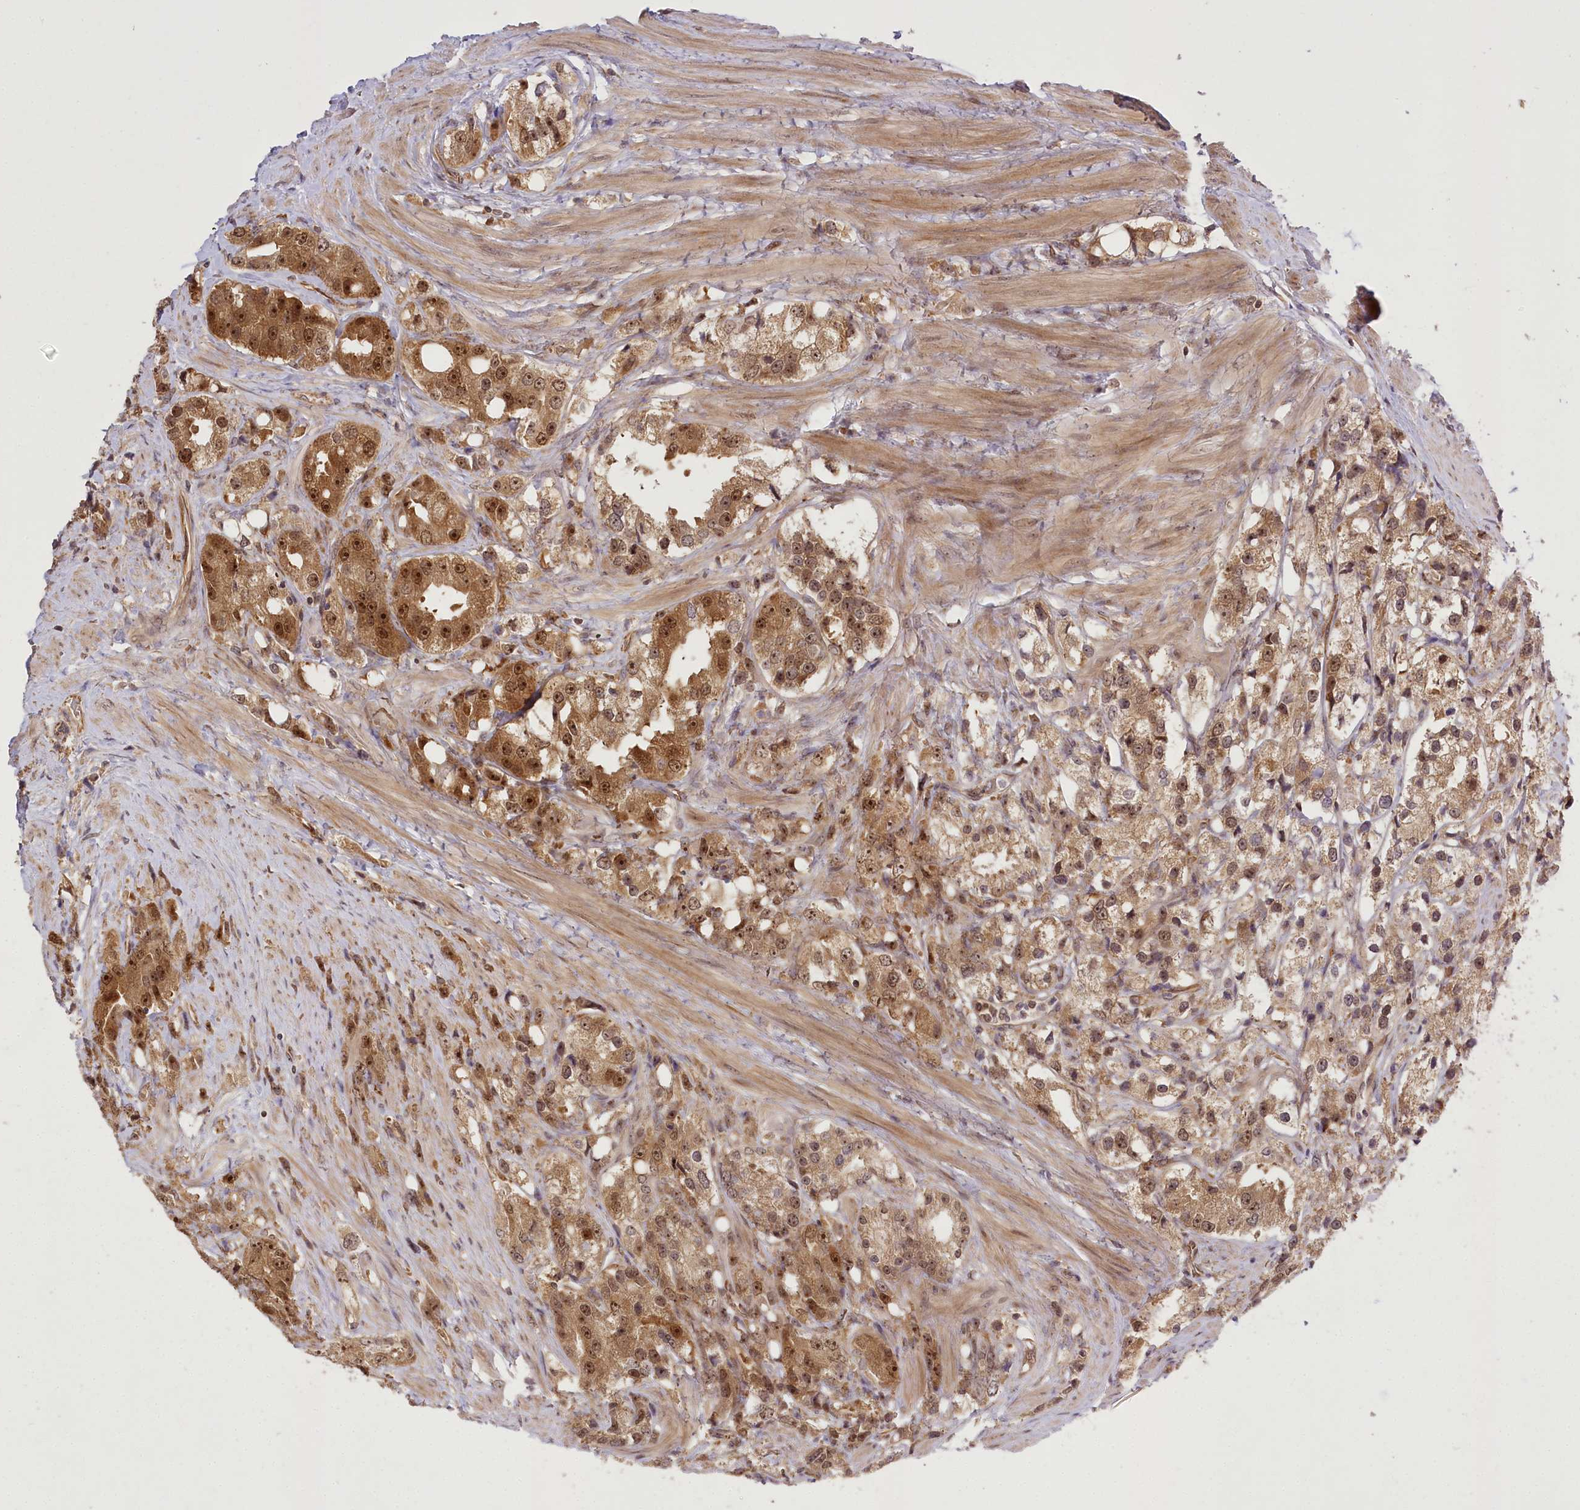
{"staining": {"intensity": "moderate", "quantity": ">75%", "location": "cytoplasmic/membranous,nuclear"}, "tissue": "prostate cancer", "cell_type": "Tumor cells", "image_type": "cancer", "snomed": [{"axis": "morphology", "description": "Adenocarcinoma, NOS"}, {"axis": "topography", "description": "Prostate"}], "caption": "Immunohistochemical staining of human prostate adenocarcinoma shows medium levels of moderate cytoplasmic/membranous and nuclear staining in about >75% of tumor cells.", "gene": "SERGEF", "patient": {"sex": "male", "age": 79}}